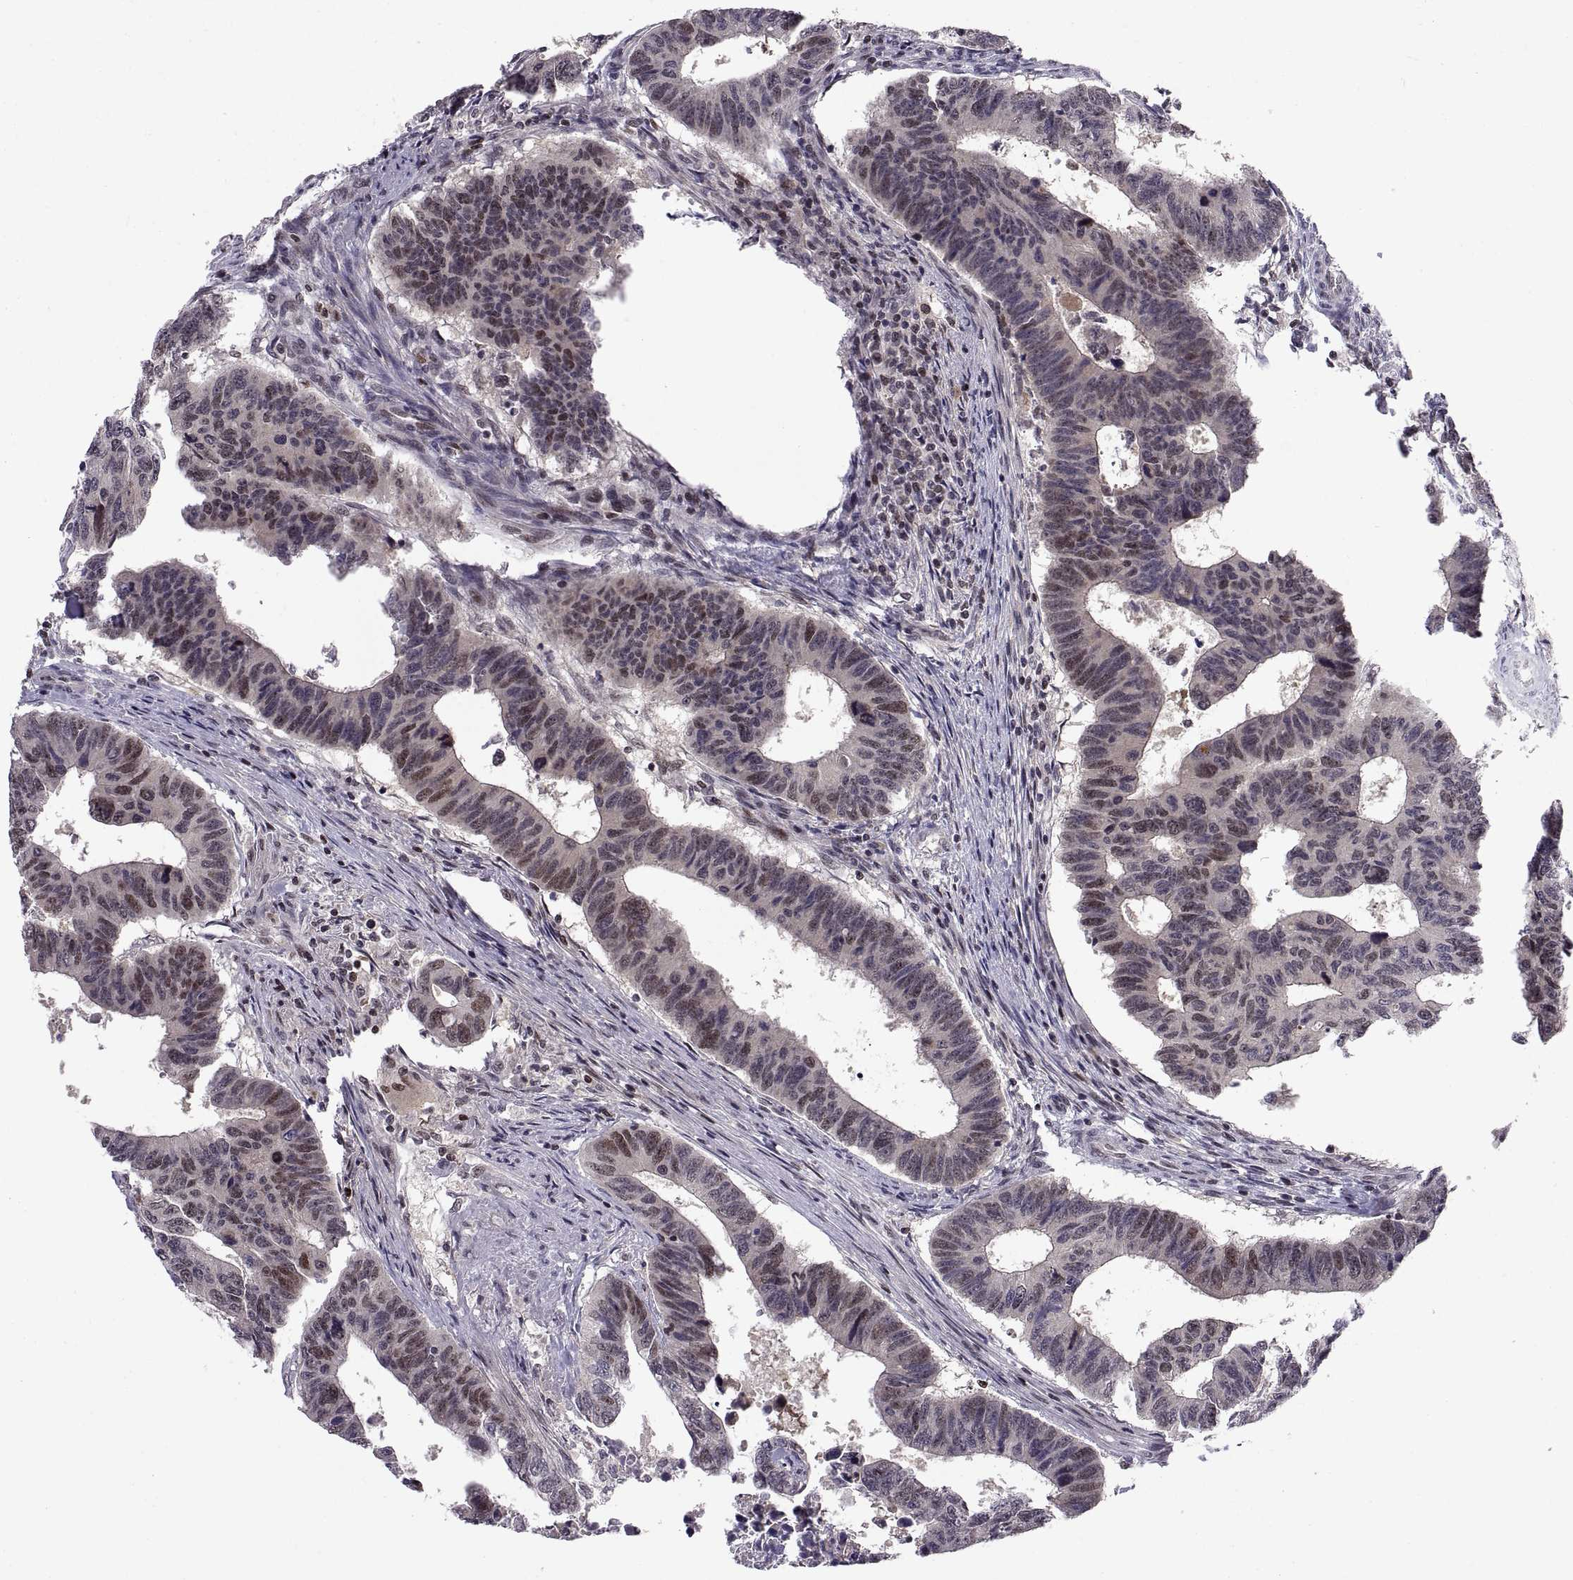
{"staining": {"intensity": "weak", "quantity": "<25%", "location": "nuclear"}, "tissue": "colorectal cancer", "cell_type": "Tumor cells", "image_type": "cancer", "snomed": [{"axis": "morphology", "description": "Adenocarcinoma, NOS"}, {"axis": "topography", "description": "Rectum"}], "caption": "High magnification brightfield microscopy of colorectal cancer stained with DAB (brown) and counterstained with hematoxylin (blue): tumor cells show no significant expression. (Brightfield microscopy of DAB immunohistochemistry at high magnification).", "gene": "CHFR", "patient": {"sex": "female", "age": 85}}